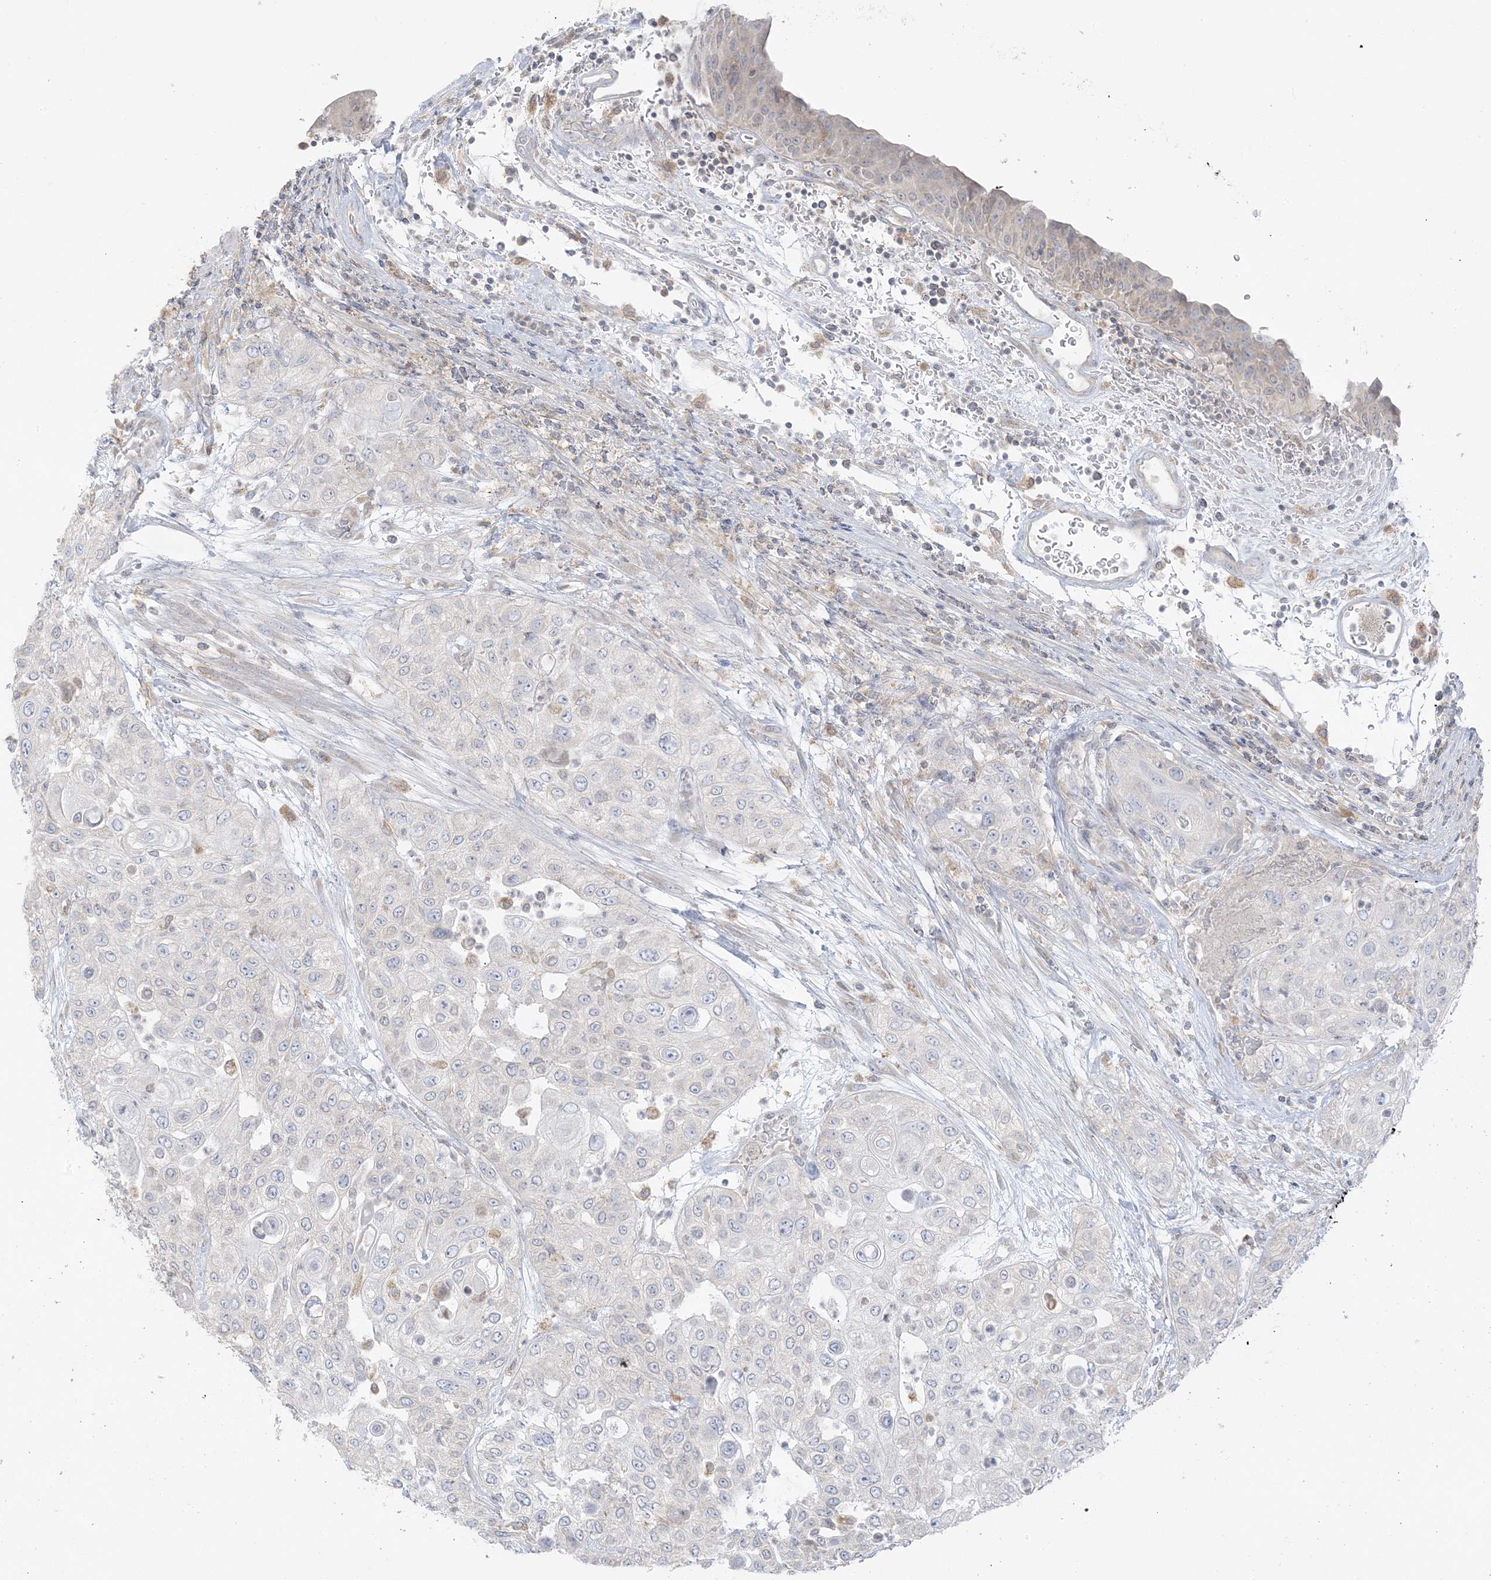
{"staining": {"intensity": "negative", "quantity": "none", "location": "none"}, "tissue": "urothelial cancer", "cell_type": "Tumor cells", "image_type": "cancer", "snomed": [{"axis": "morphology", "description": "Urothelial carcinoma, High grade"}, {"axis": "topography", "description": "Urinary bladder"}], "caption": "IHC of urothelial carcinoma (high-grade) demonstrates no staining in tumor cells.", "gene": "EEFSEC", "patient": {"sex": "female", "age": 79}}